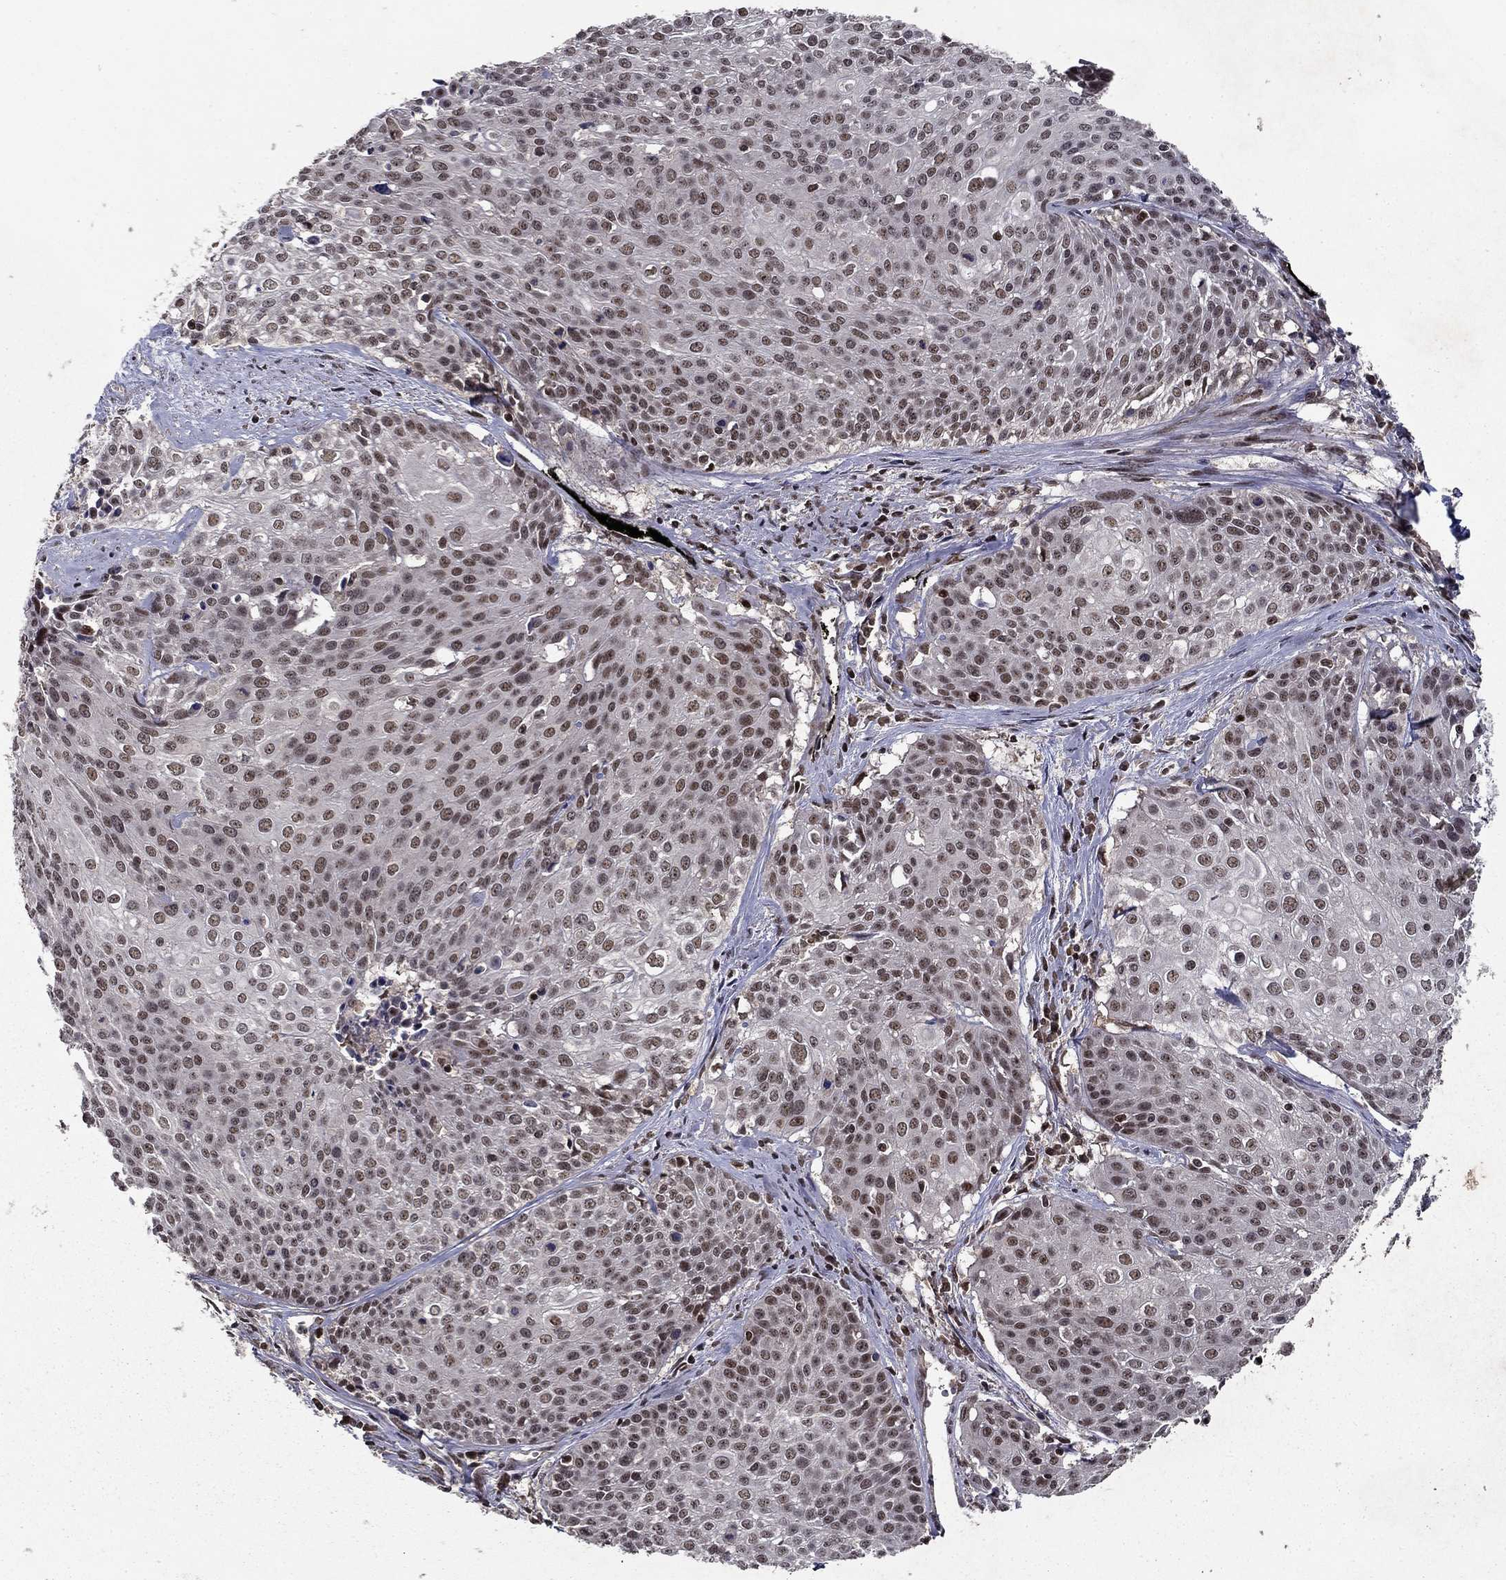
{"staining": {"intensity": "moderate", "quantity": "<25%", "location": "nuclear"}, "tissue": "cervical cancer", "cell_type": "Tumor cells", "image_type": "cancer", "snomed": [{"axis": "morphology", "description": "Squamous cell carcinoma, NOS"}, {"axis": "topography", "description": "Cervix"}], "caption": "IHC micrograph of neoplastic tissue: cervical cancer (squamous cell carcinoma) stained using immunohistochemistry (IHC) exhibits low levels of moderate protein expression localized specifically in the nuclear of tumor cells, appearing as a nuclear brown color.", "gene": "CDCA7L", "patient": {"sex": "female", "age": 39}}